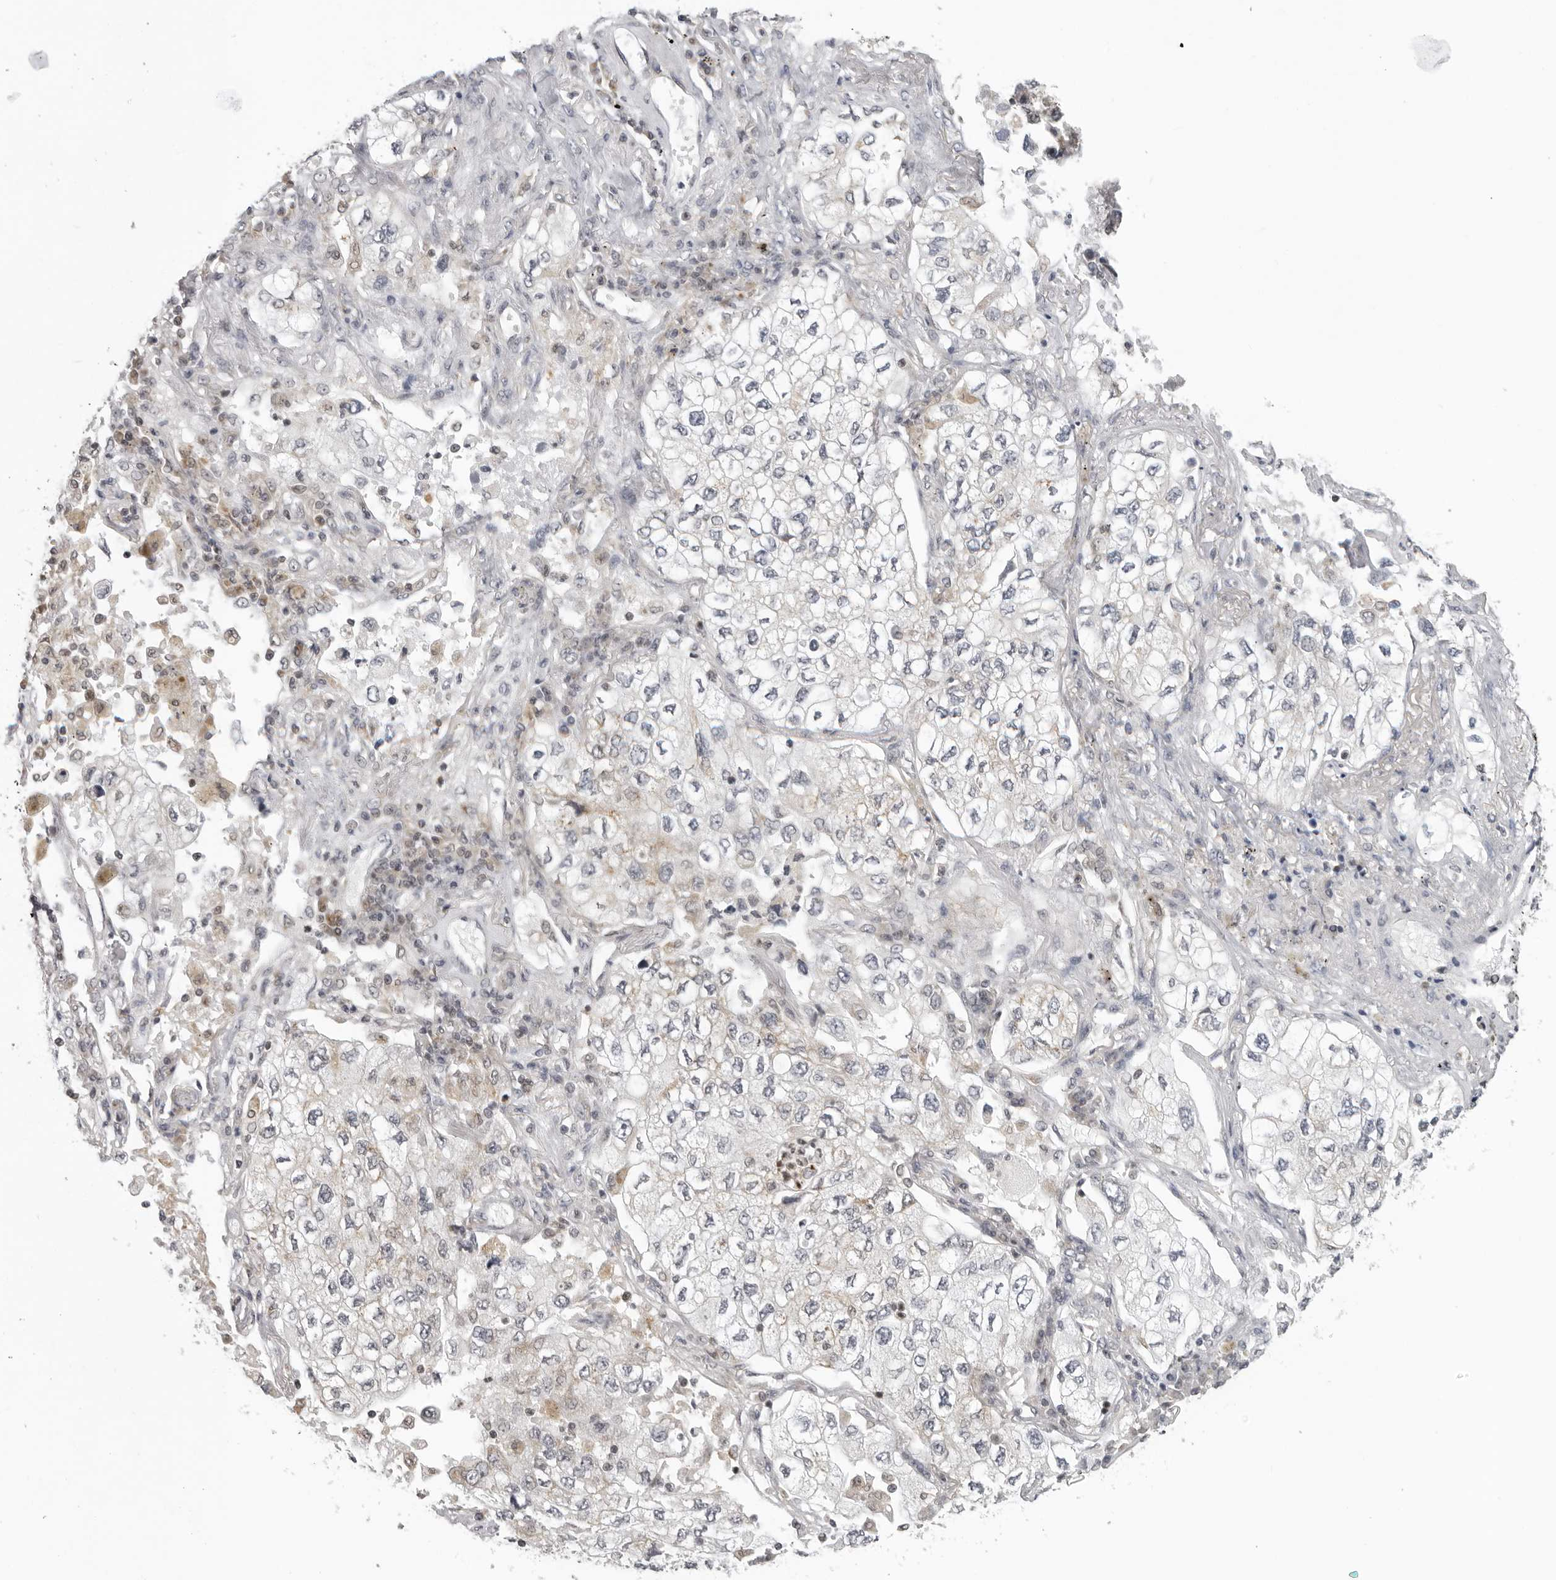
{"staining": {"intensity": "negative", "quantity": "none", "location": "none"}, "tissue": "lung cancer", "cell_type": "Tumor cells", "image_type": "cancer", "snomed": [{"axis": "morphology", "description": "Adenocarcinoma, NOS"}, {"axis": "topography", "description": "Lung"}], "caption": "Image shows no protein positivity in tumor cells of lung adenocarcinoma tissue.", "gene": "MRPS15", "patient": {"sex": "male", "age": 63}}